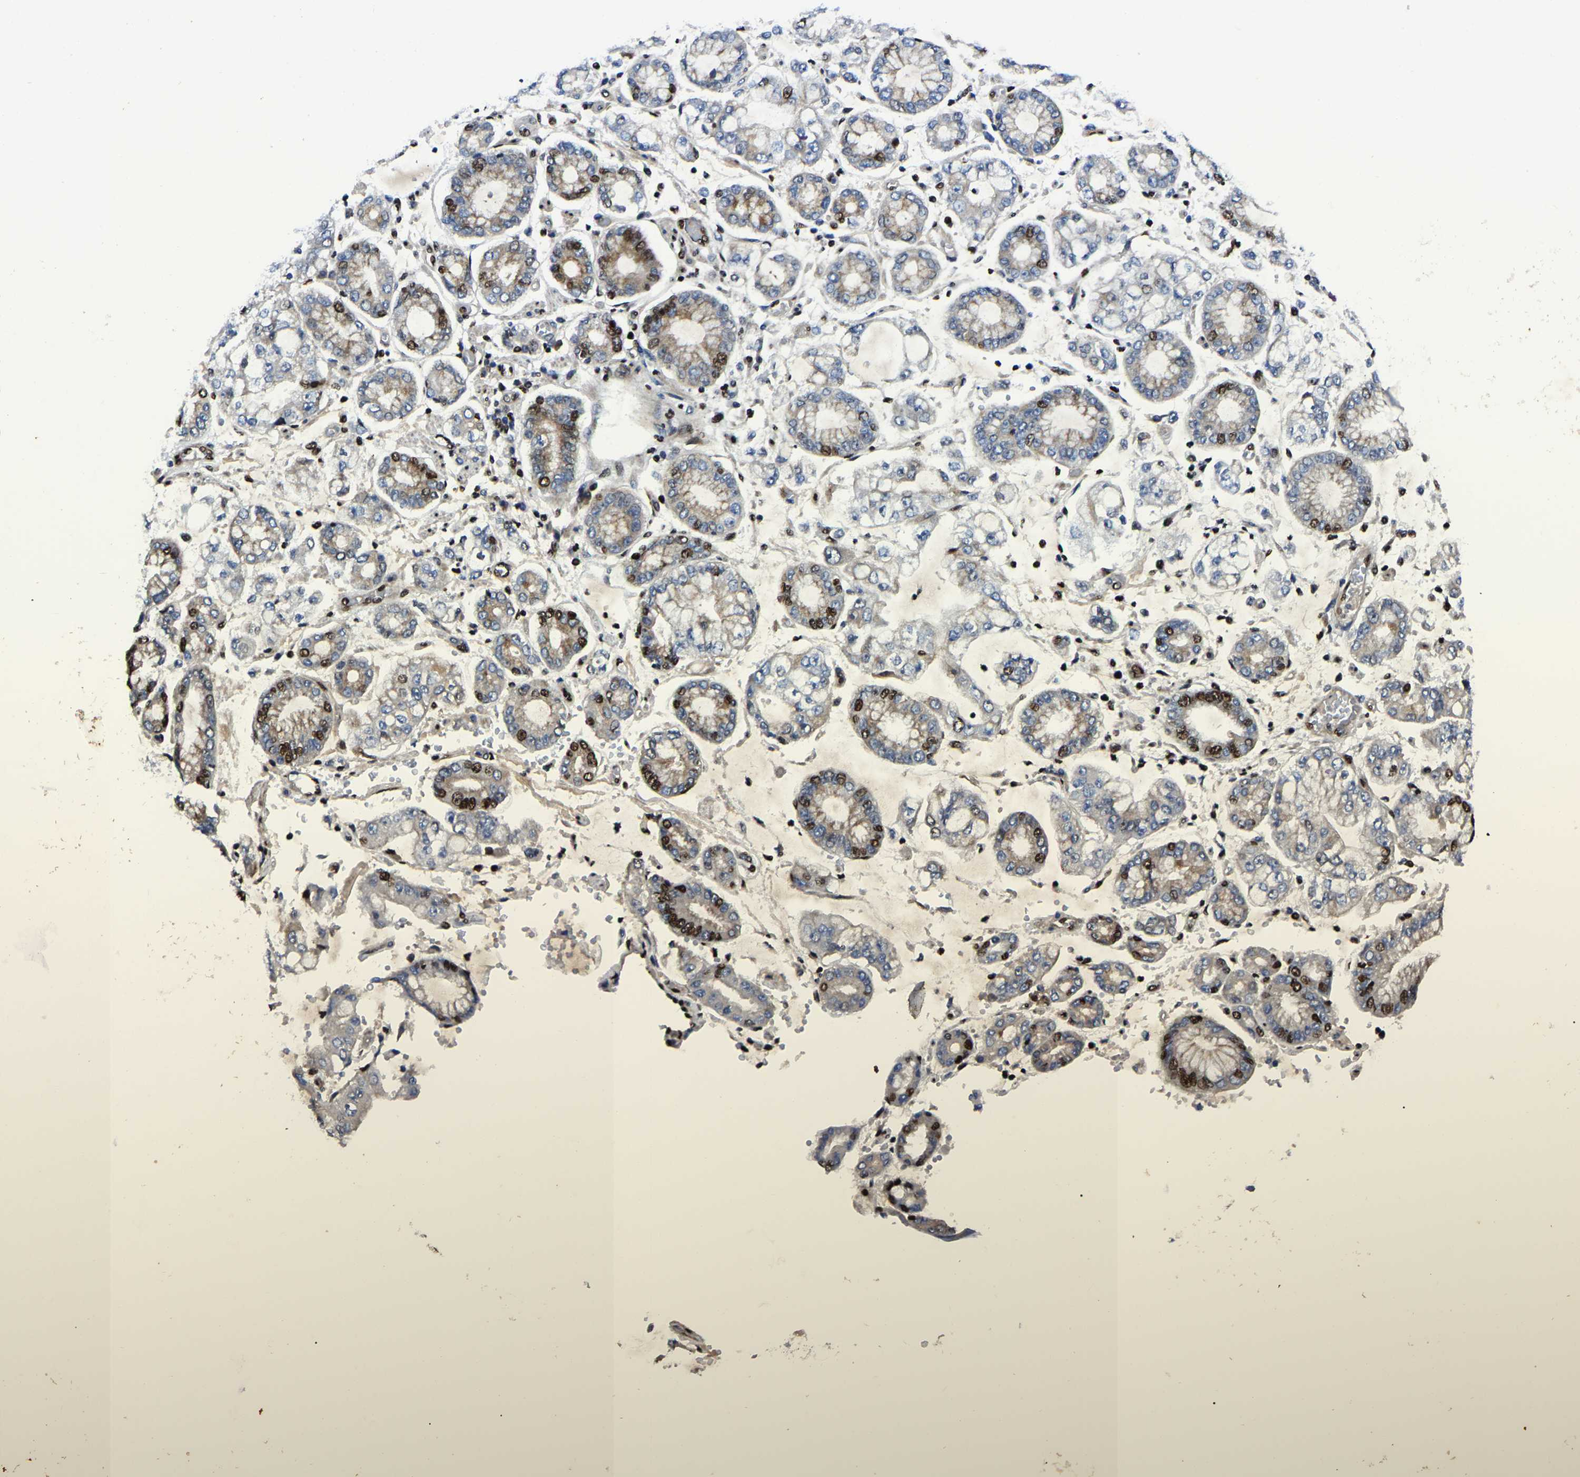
{"staining": {"intensity": "strong", "quantity": "25%-75%", "location": "nuclear"}, "tissue": "stomach cancer", "cell_type": "Tumor cells", "image_type": "cancer", "snomed": [{"axis": "morphology", "description": "Adenocarcinoma, NOS"}, {"axis": "topography", "description": "Stomach"}], "caption": "Protein expression analysis of human adenocarcinoma (stomach) reveals strong nuclear staining in about 25%-75% of tumor cells.", "gene": "TRIM35", "patient": {"sex": "male", "age": 76}}